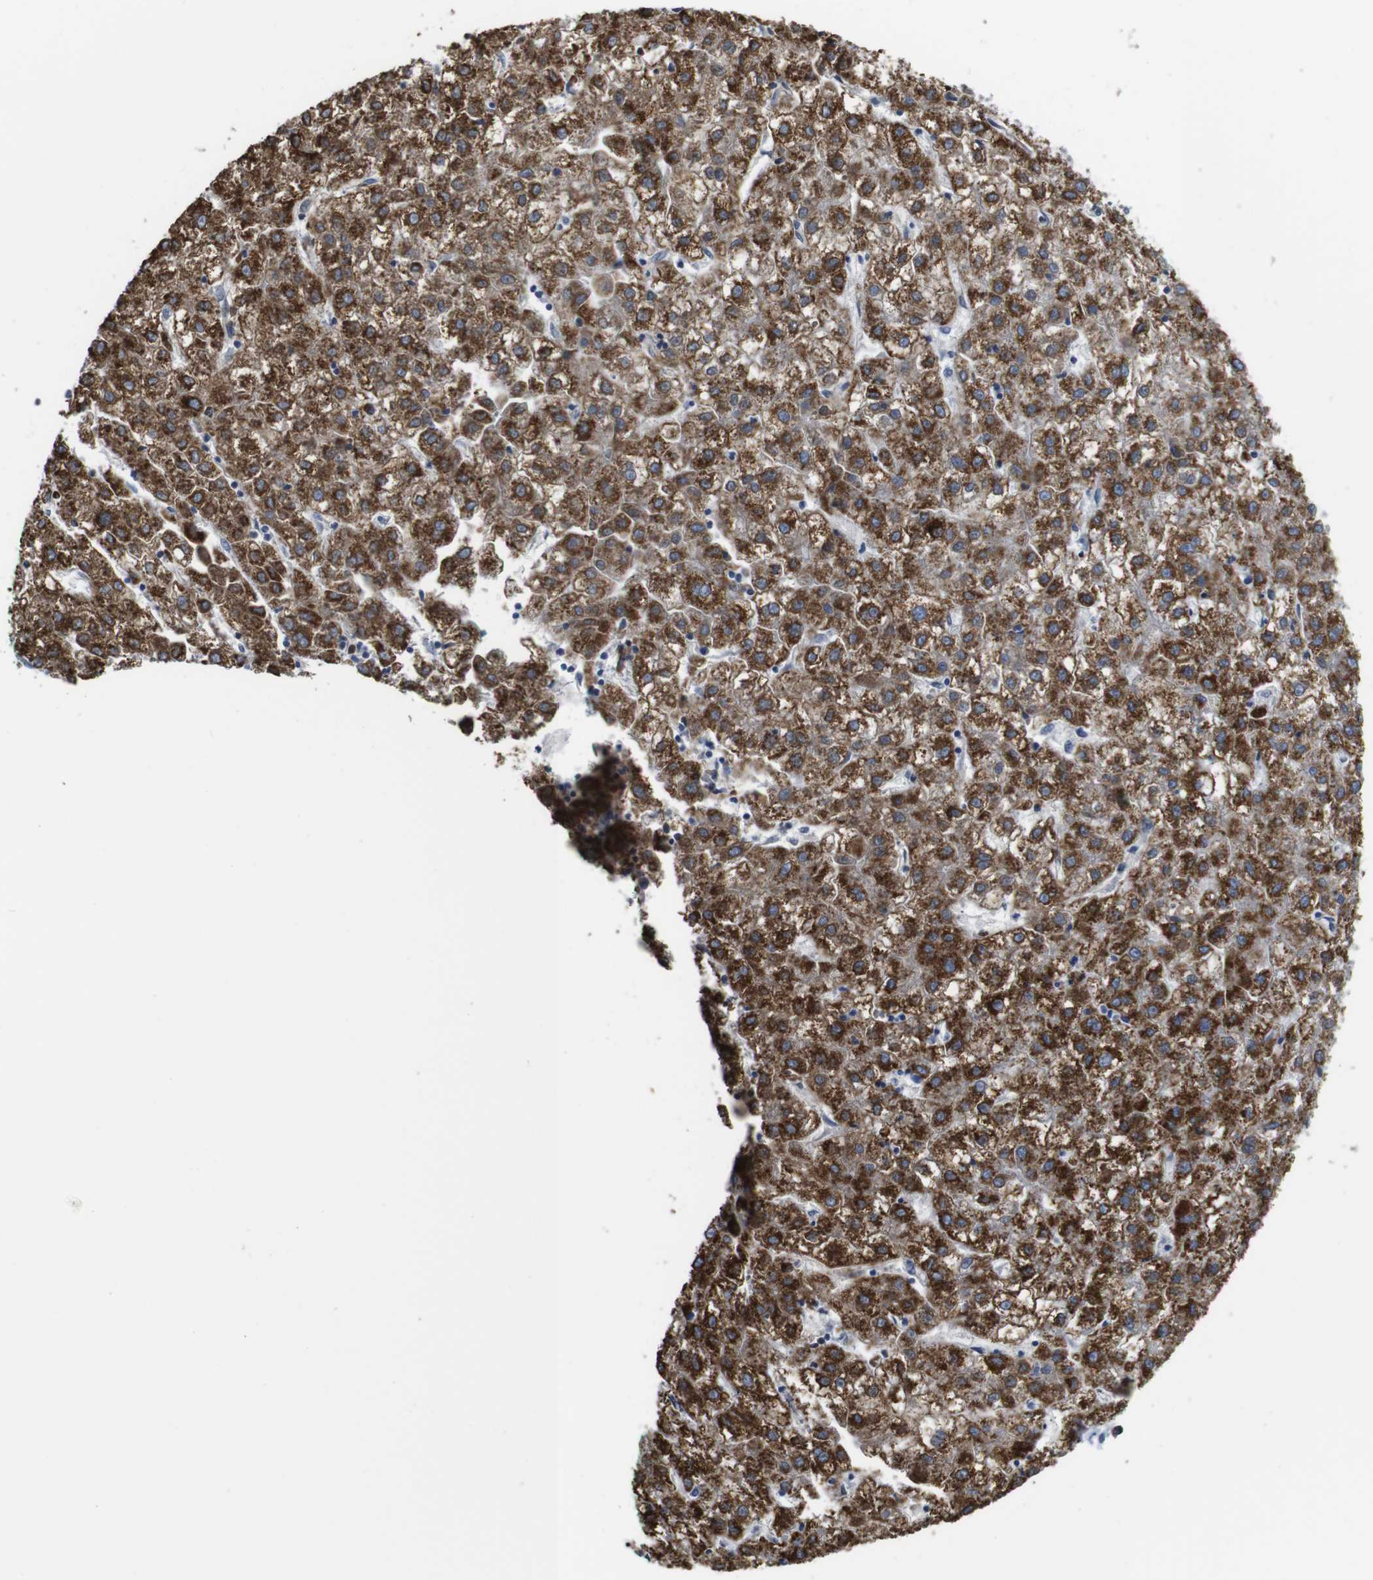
{"staining": {"intensity": "strong", "quantity": "25%-75%", "location": "cytoplasmic/membranous"}, "tissue": "liver cancer", "cell_type": "Tumor cells", "image_type": "cancer", "snomed": [{"axis": "morphology", "description": "Carcinoma, Hepatocellular, NOS"}, {"axis": "topography", "description": "Liver"}], "caption": "DAB (3,3'-diaminobenzidine) immunohistochemical staining of human hepatocellular carcinoma (liver) demonstrates strong cytoplasmic/membranous protein expression in approximately 25%-75% of tumor cells.", "gene": "MAOA", "patient": {"sex": "male", "age": 72}}